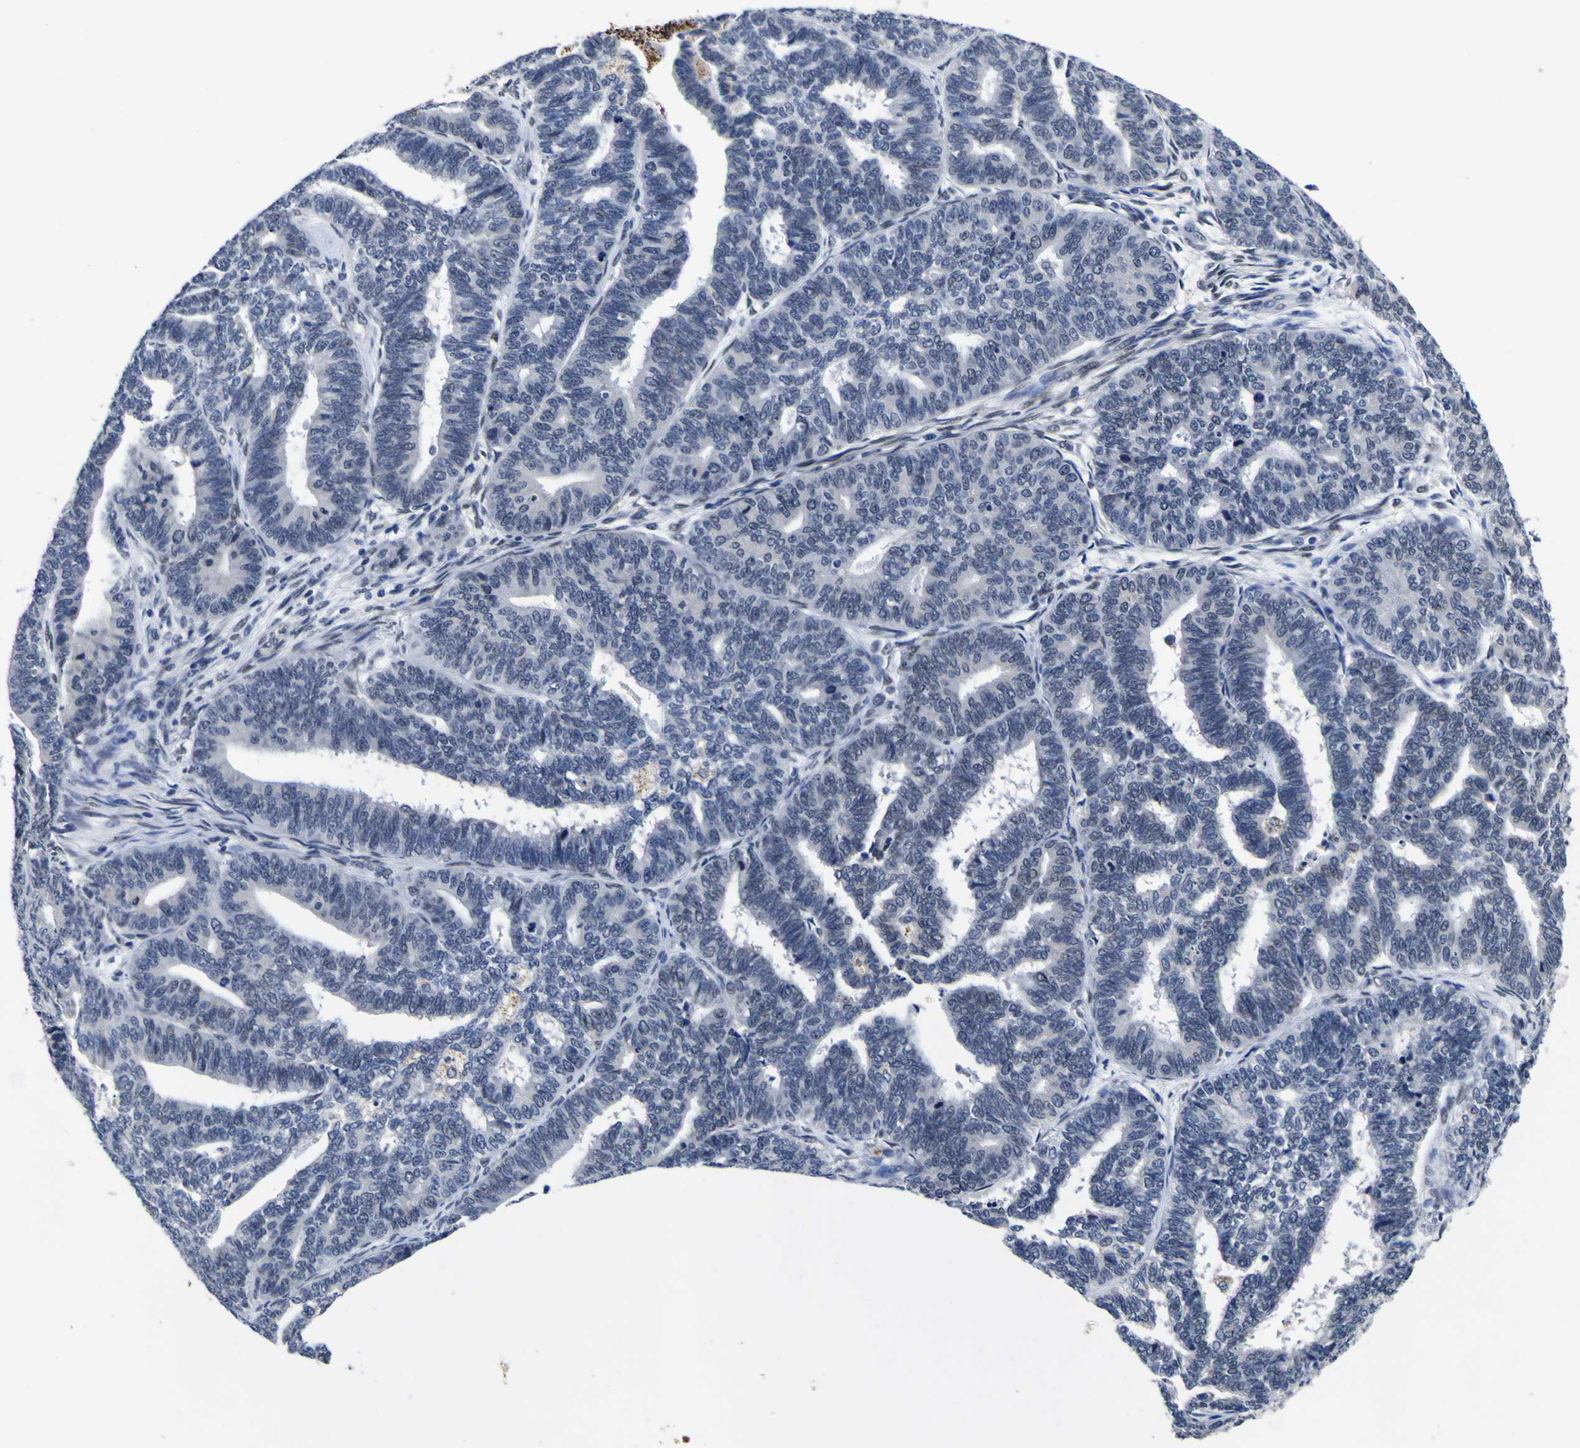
{"staining": {"intensity": "negative", "quantity": "none", "location": "none"}, "tissue": "endometrial cancer", "cell_type": "Tumor cells", "image_type": "cancer", "snomed": [{"axis": "morphology", "description": "Adenocarcinoma, NOS"}, {"axis": "topography", "description": "Endometrium"}], "caption": "This micrograph is of endometrial adenocarcinoma stained with immunohistochemistry to label a protein in brown with the nuclei are counter-stained blue. There is no expression in tumor cells.", "gene": "IGFLR1", "patient": {"sex": "female", "age": 70}}